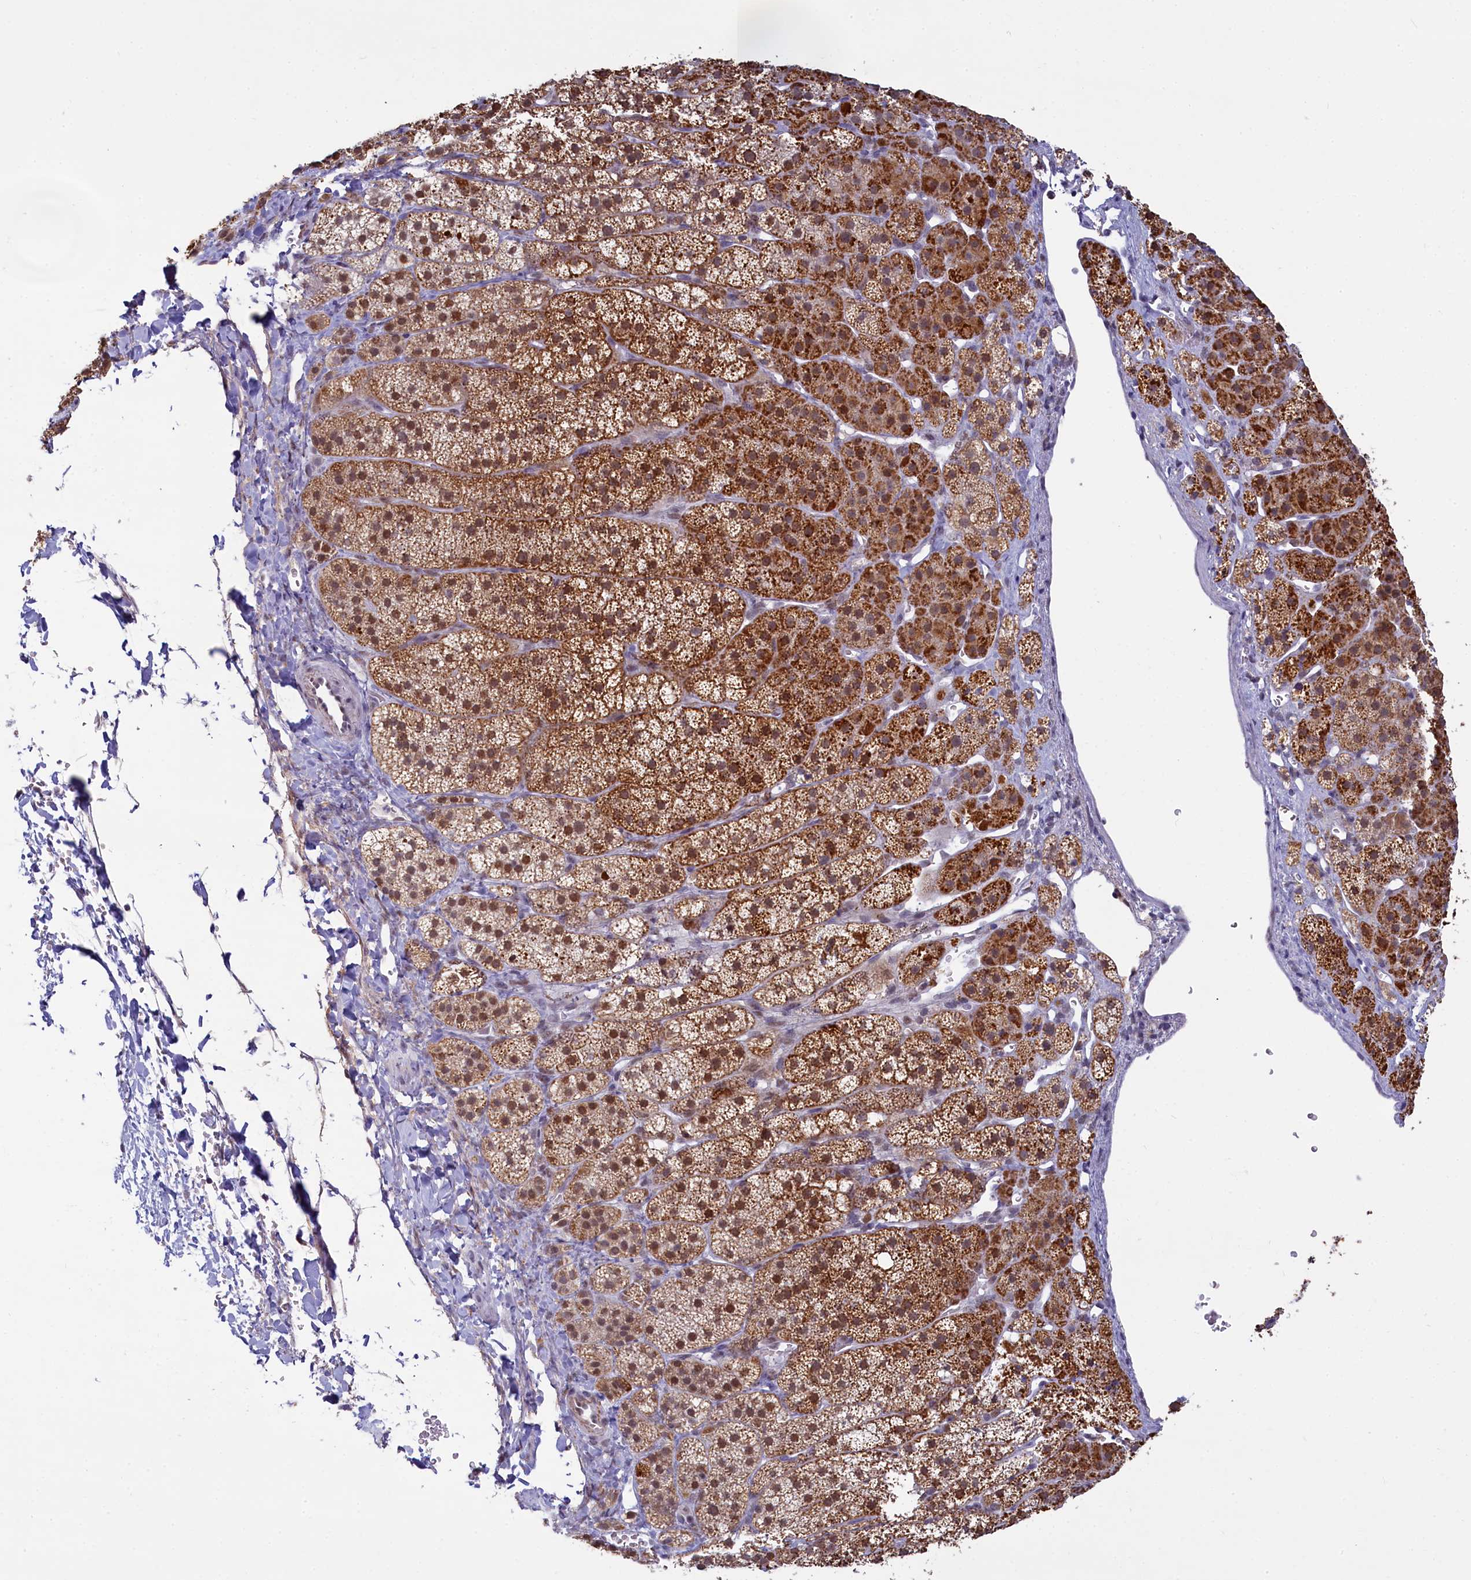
{"staining": {"intensity": "strong", "quantity": ">75%", "location": "cytoplasmic/membranous,nuclear"}, "tissue": "adrenal gland", "cell_type": "Glandular cells", "image_type": "normal", "snomed": [{"axis": "morphology", "description": "Normal tissue, NOS"}, {"axis": "topography", "description": "Adrenal gland"}], "caption": "Immunohistochemical staining of normal adrenal gland reveals high levels of strong cytoplasmic/membranous,nuclear staining in about >75% of glandular cells. The protein is shown in brown color, while the nuclei are stained blue.", "gene": "PPHLN1", "patient": {"sex": "female", "age": 44}}